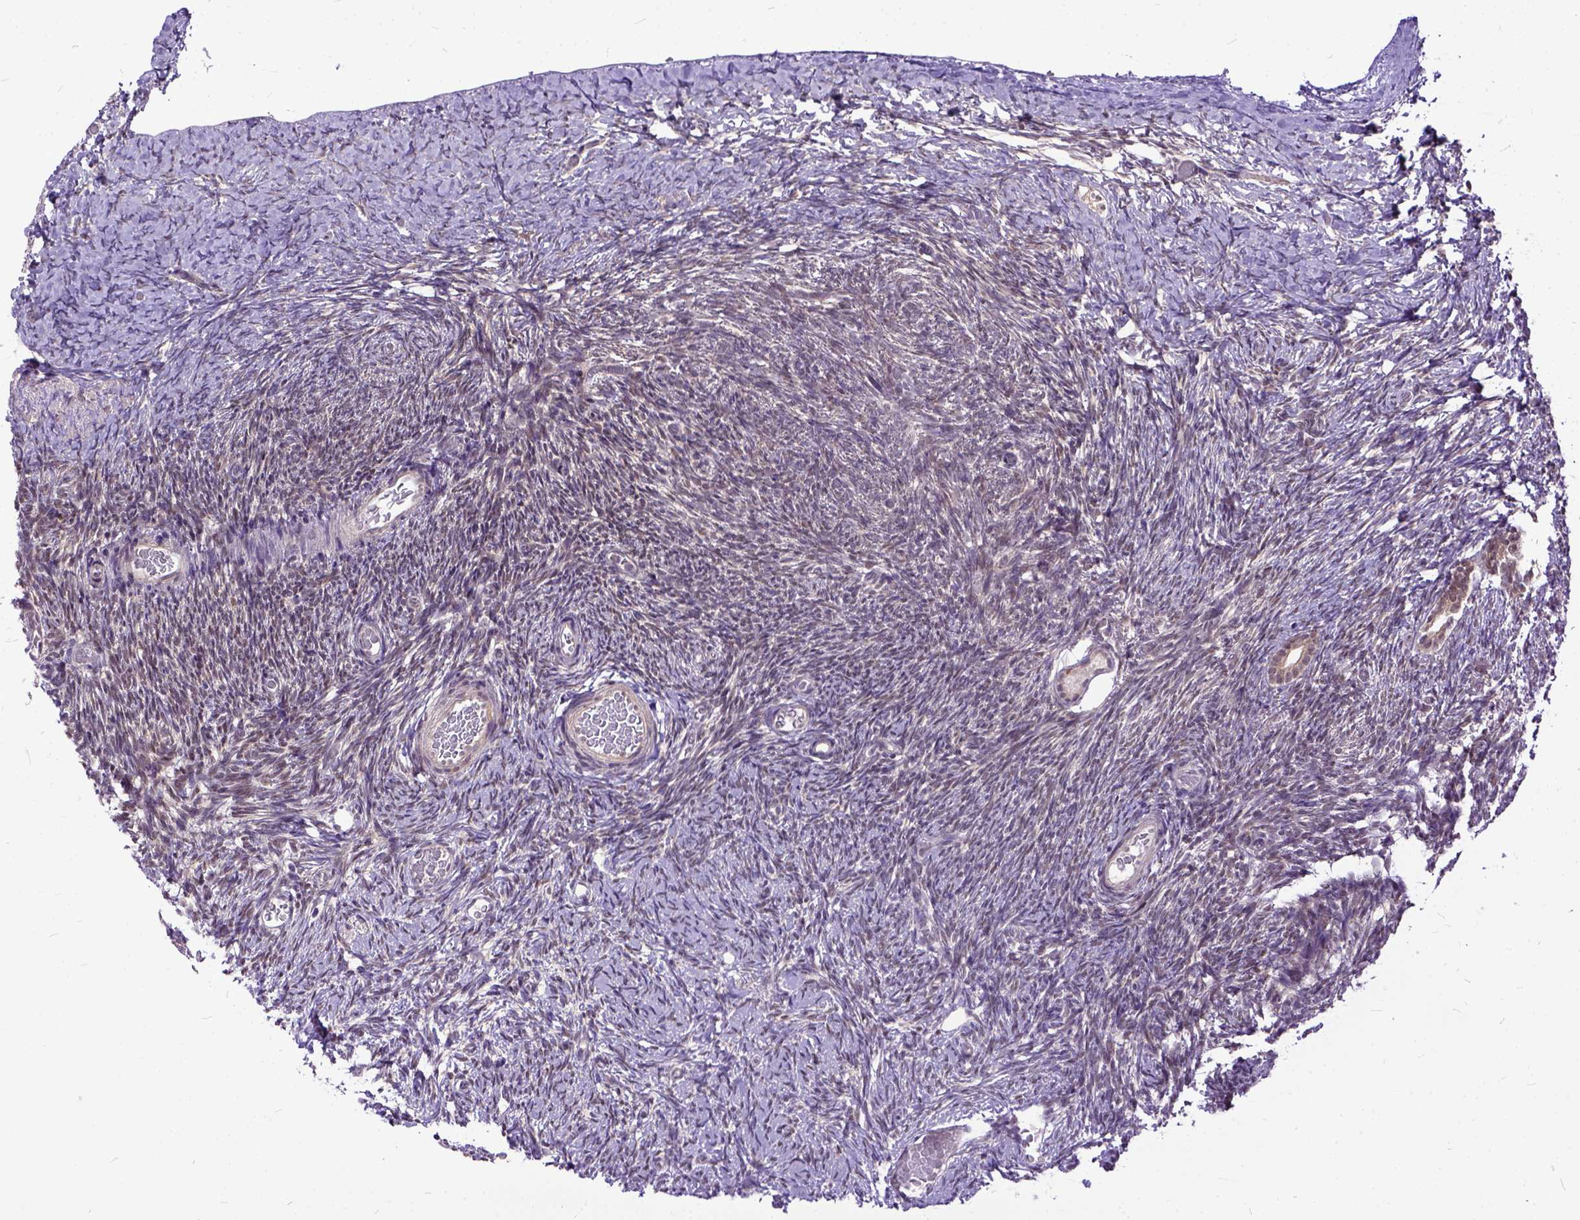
{"staining": {"intensity": "negative", "quantity": "none", "location": "none"}, "tissue": "ovary", "cell_type": "Follicle cells", "image_type": "normal", "snomed": [{"axis": "morphology", "description": "Normal tissue, NOS"}, {"axis": "topography", "description": "Ovary"}], "caption": "Immunohistochemistry image of benign ovary stained for a protein (brown), which displays no staining in follicle cells.", "gene": "TCEAL7", "patient": {"sex": "female", "age": 39}}